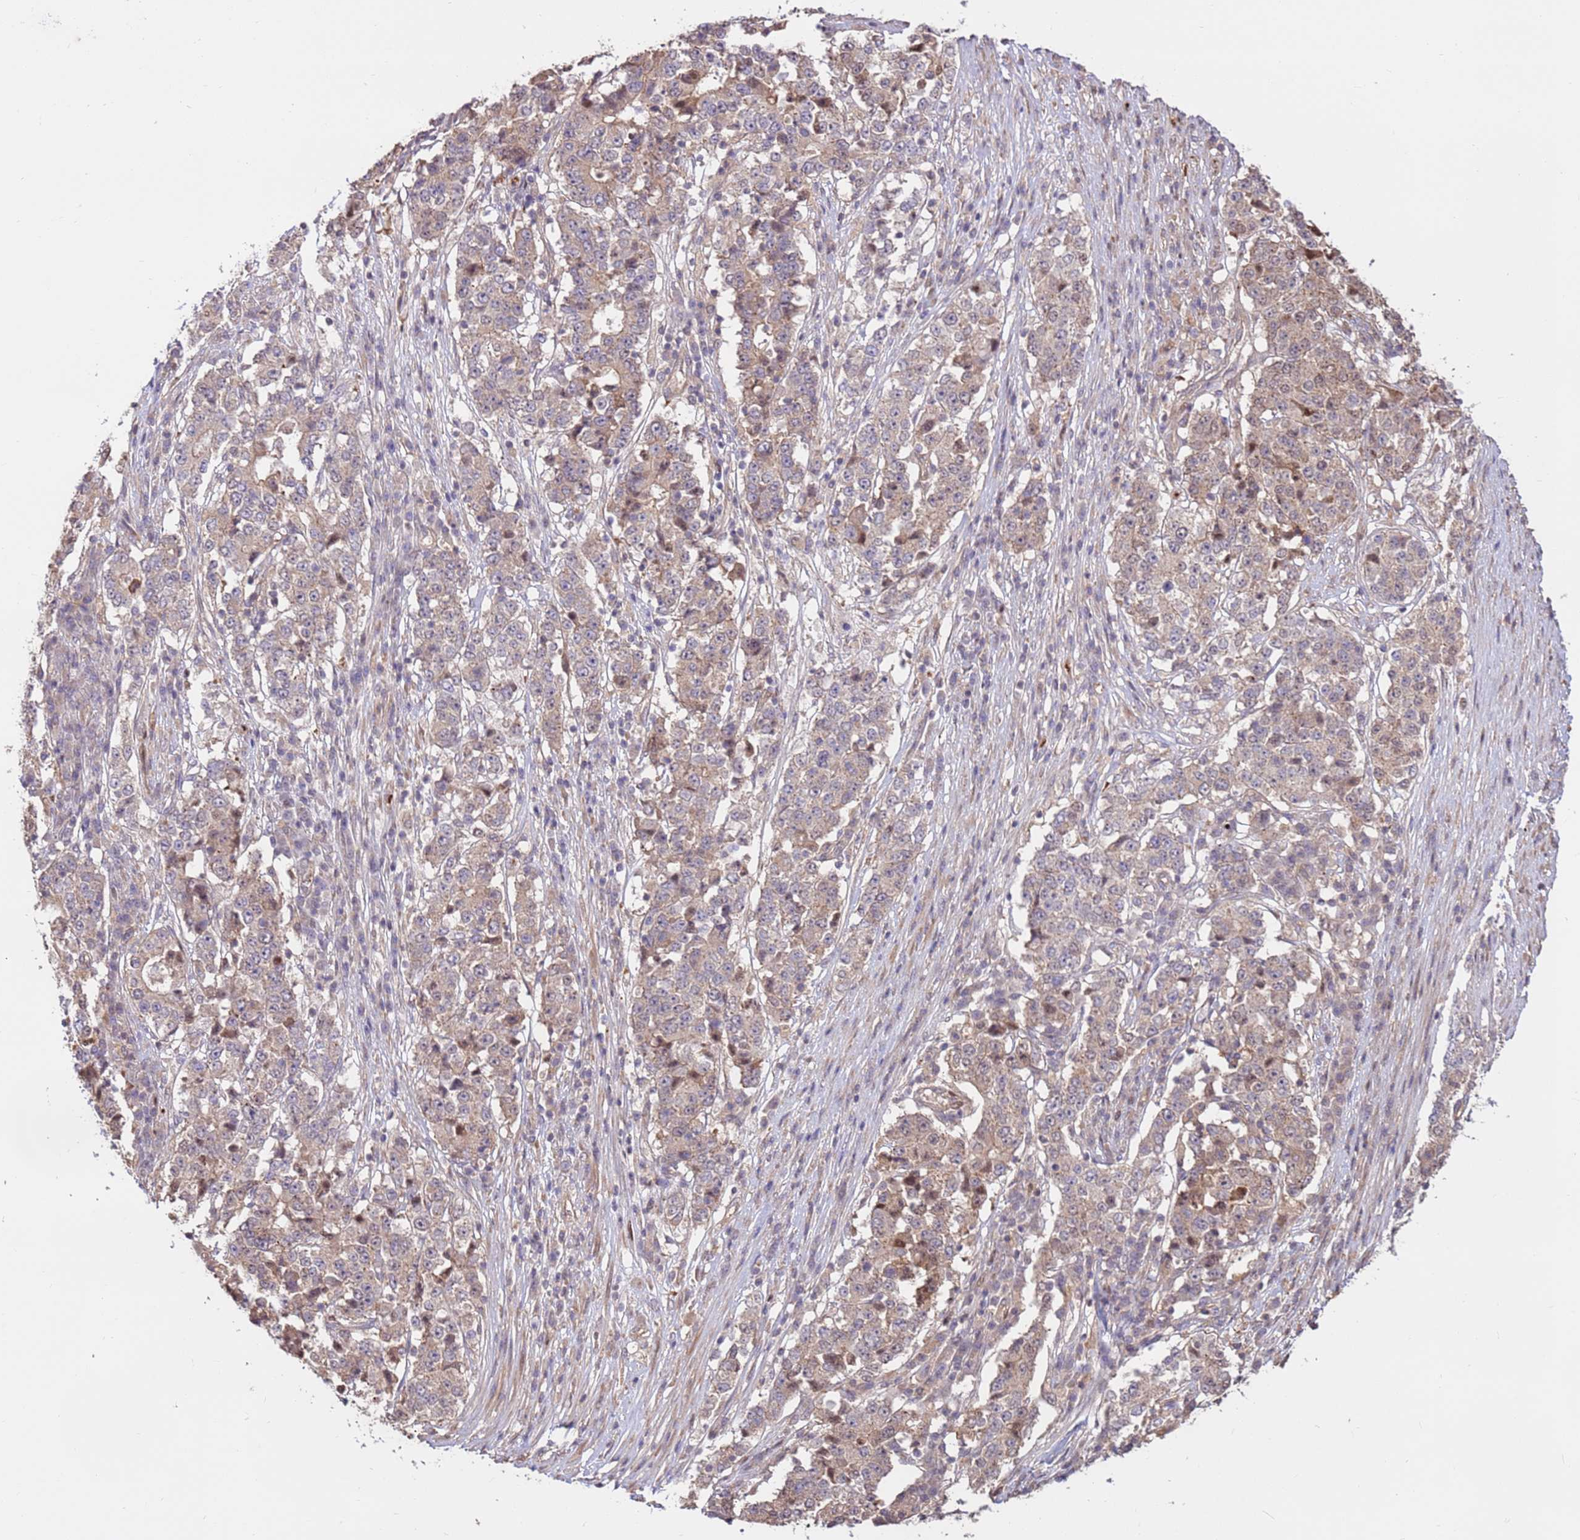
{"staining": {"intensity": "weak", "quantity": "25%-75%", "location": "cytoplasmic/membranous"}, "tissue": "stomach cancer", "cell_type": "Tumor cells", "image_type": "cancer", "snomed": [{"axis": "morphology", "description": "Adenocarcinoma, NOS"}, {"axis": "topography", "description": "Stomach"}], "caption": "Immunohistochemistry (IHC) staining of stomach cancer, which exhibits low levels of weak cytoplasmic/membranous staining in approximately 25%-75% of tumor cells indicating weak cytoplasmic/membranous protein staining. The staining was performed using DAB (brown) for protein detection and nuclei were counterstained in hematoxylin (blue).", "gene": "CCDC112", "patient": {"sex": "male", "age": 59}}